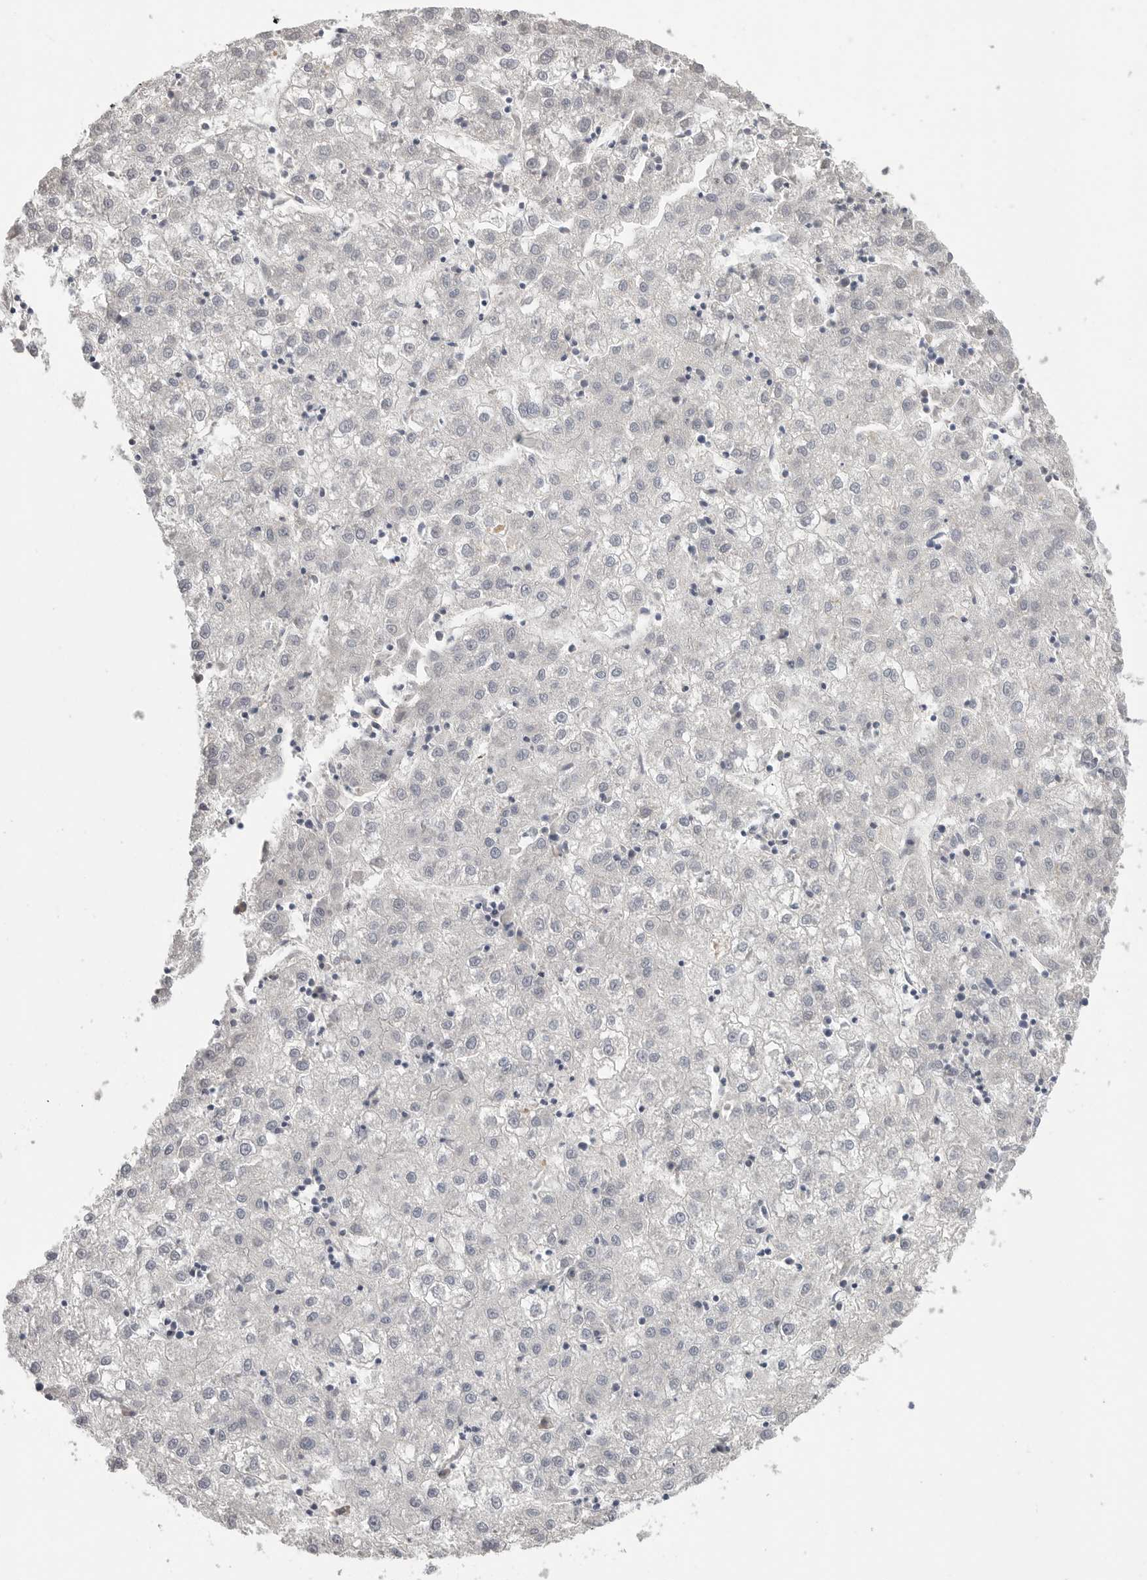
{"staining": {"intensity": "negative", "quantity": "none", "location": "none"}, "tissue": "liver cancer", "cell_type": "Tumor cells", "image_type": "cancer", "snomed": [{"axis": "morphology", "description": "Carcinoma, Hepatocellular, NOS"}, {"axis": "topography", "description": "Liver"}], "caption": "Immunohistochemical staining of human hepatocellular carcinoma (liver) reveals no significant staining in tumor cells.", "gene": "SDC3", "patient": {"sex": "male", "age": 72}}